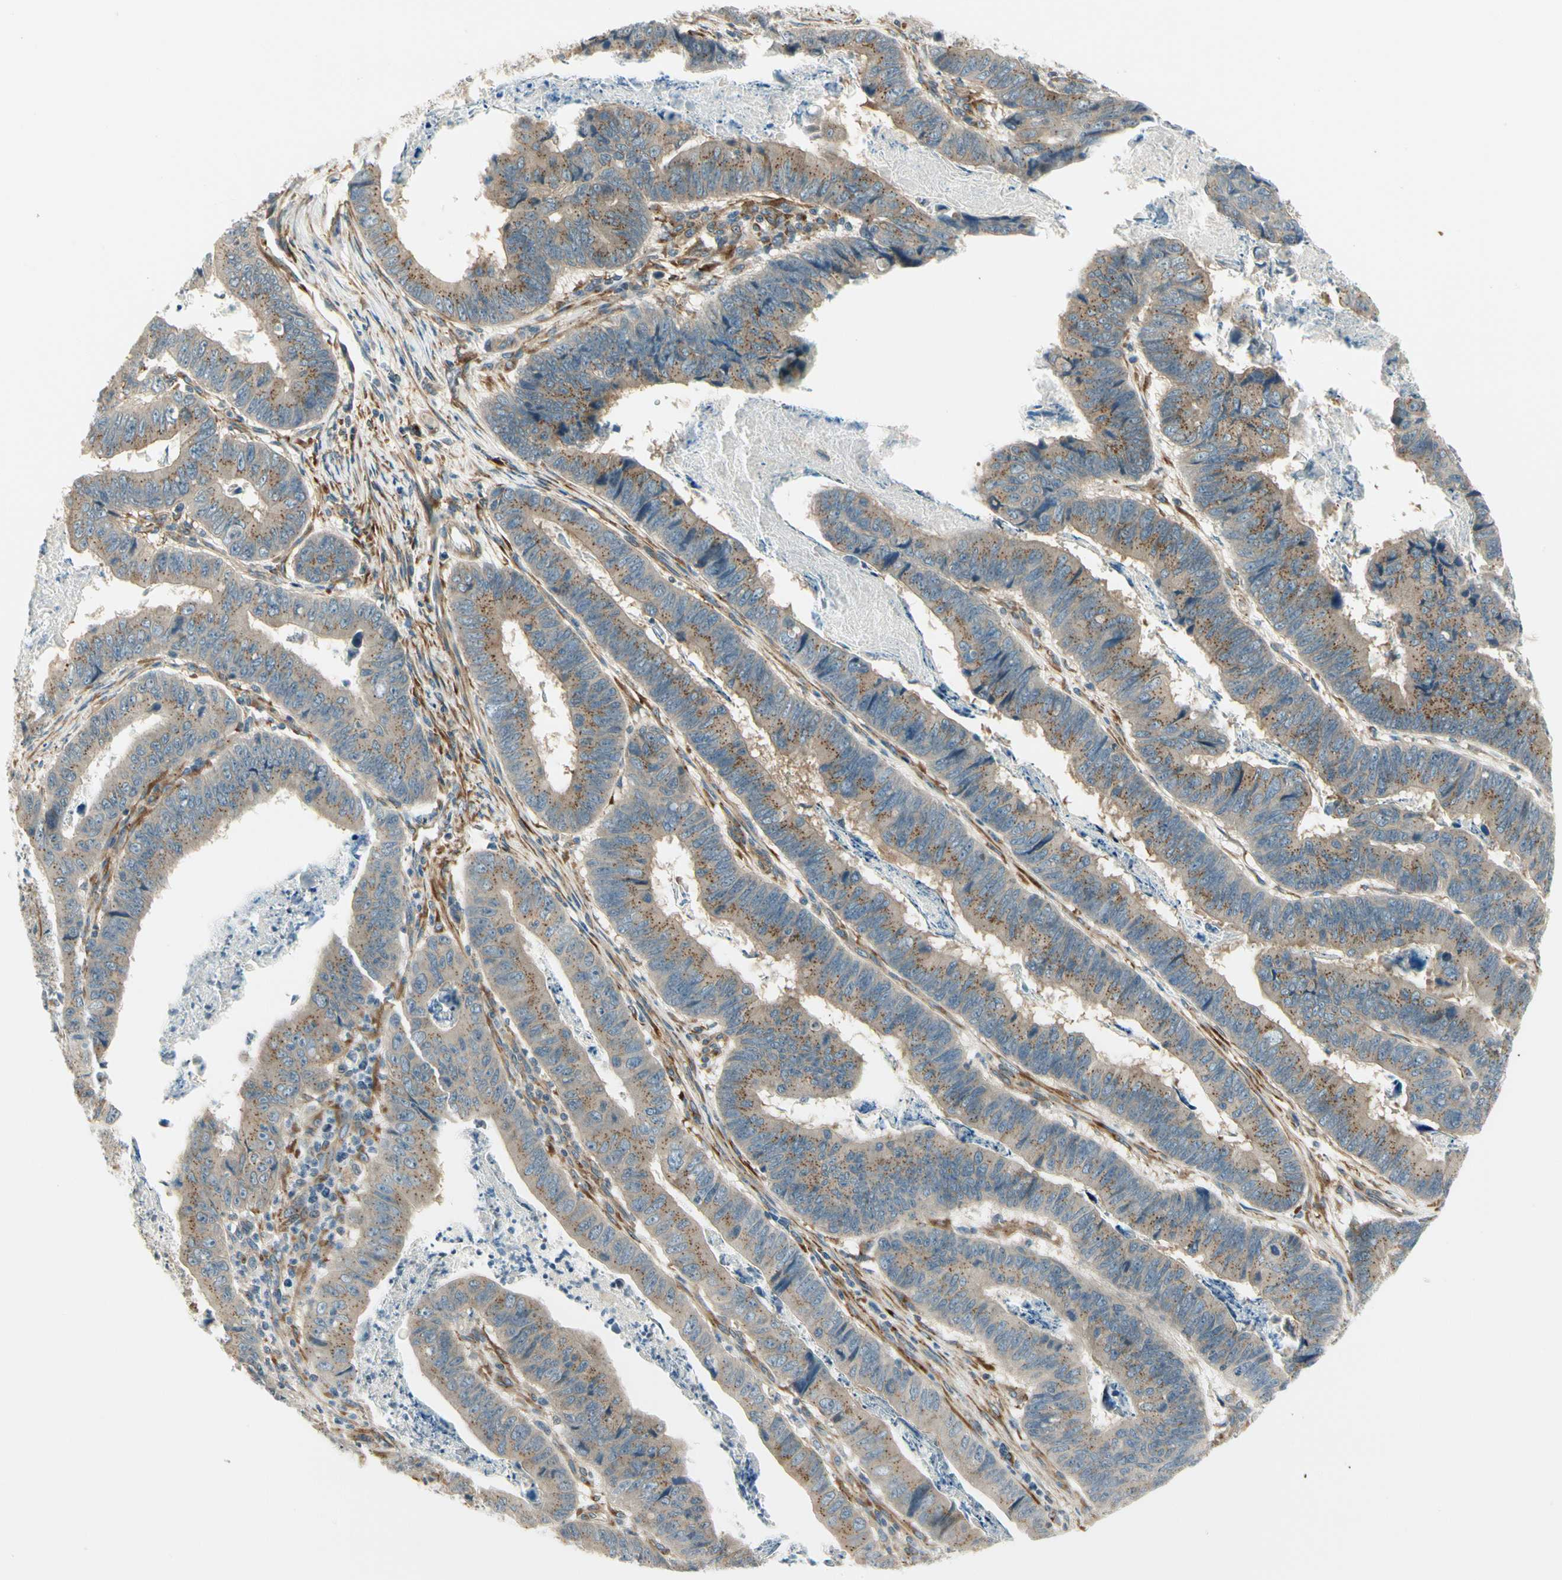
{"staining": {"intensity": "weak", "quantity": "25%-75%", "location": "cytoplasmic/membranous"}, "tissue": "stomach cancer", "cell_type": "Tumor cells", "image_type": "cancer", "snomed": [{"axis": "morphology", "description": "Adenocarcinoma, NOS"}, {"axis": "topography", "description": "Stomach, lower"}], "caption": "Weak cytoplasmic/membranous protein expression is present in about 25%-75% of tumor cells in stomach adenocarcinoma.", "gene": "MANSC1", "patient": {"sex": "male", "age": 77}}